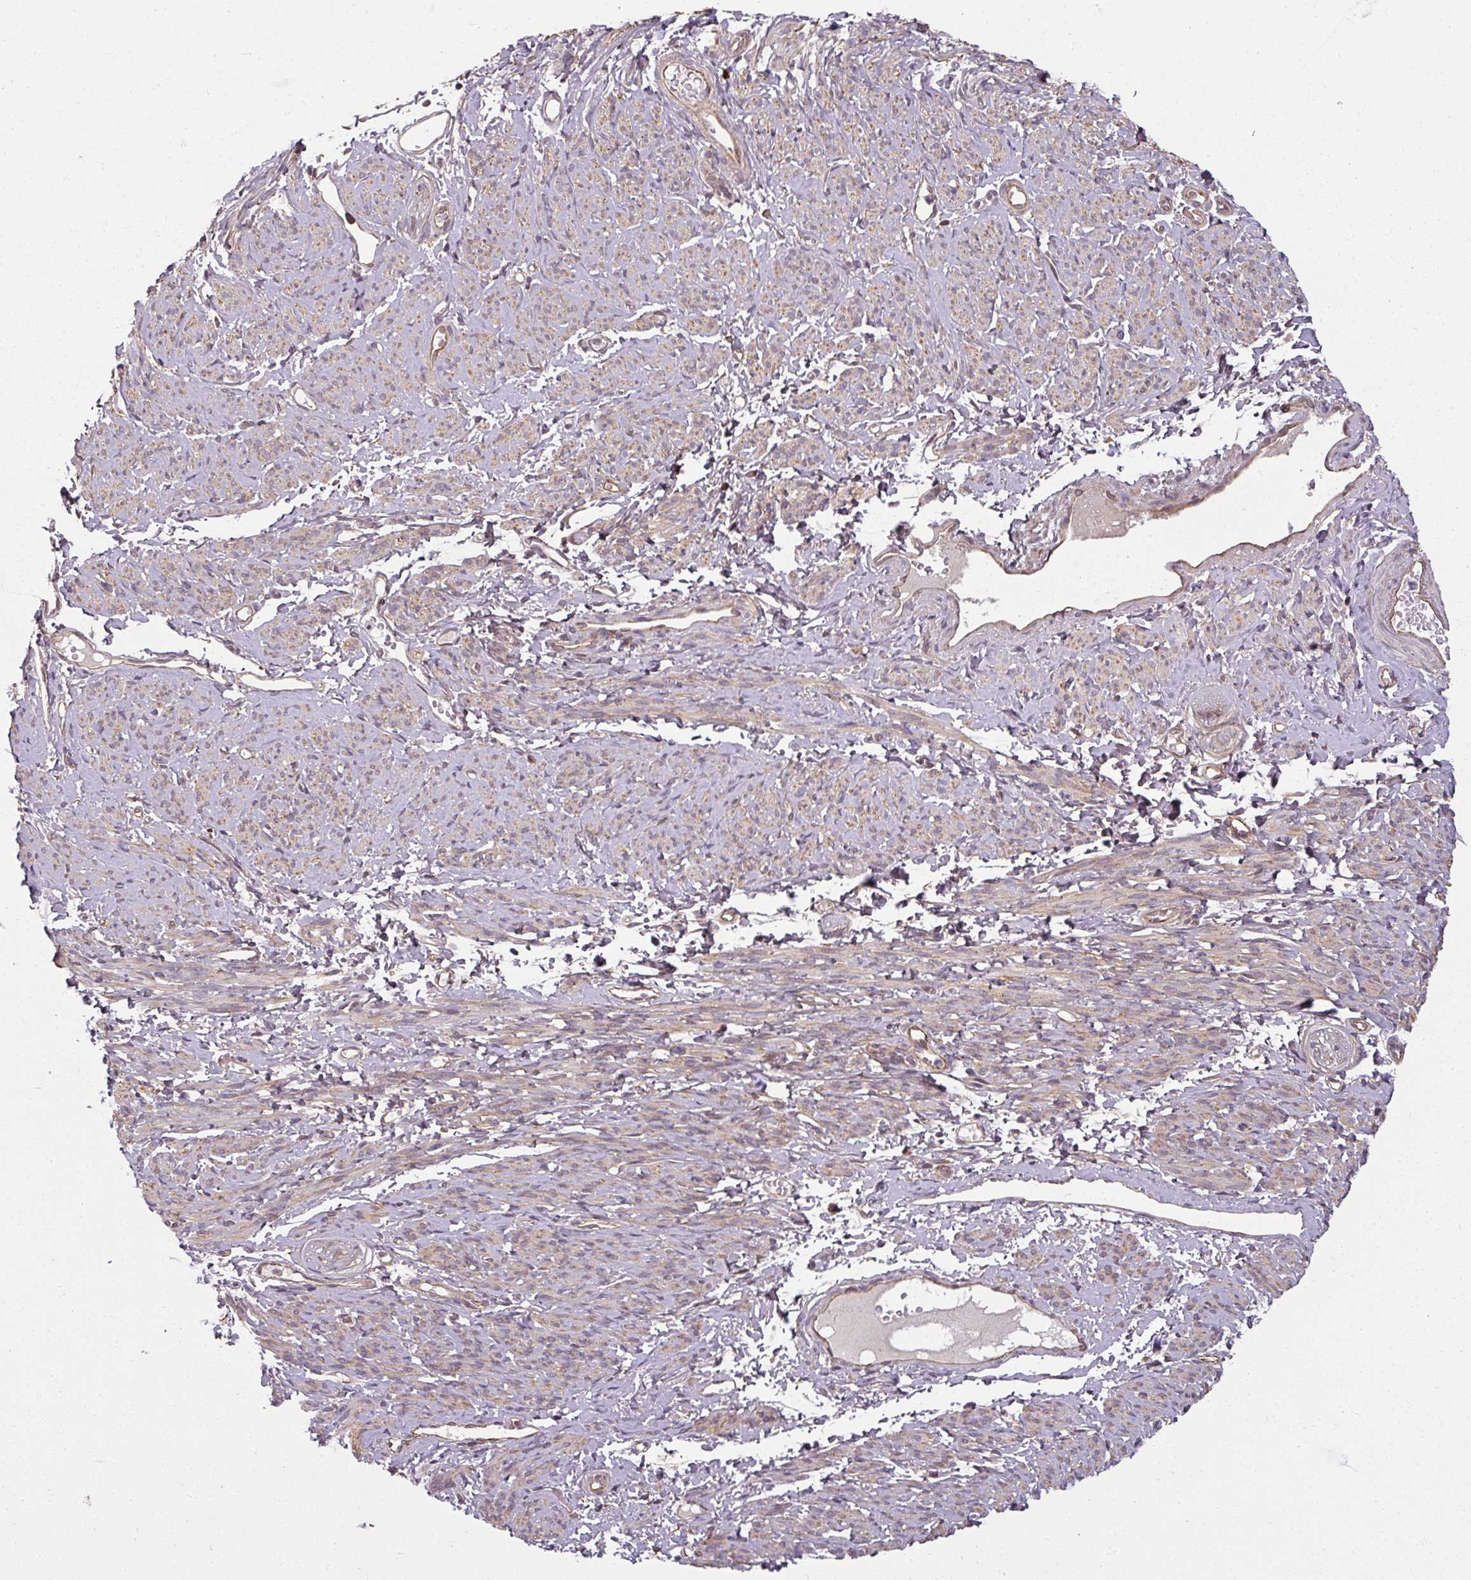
{"staining": {"intensity": "weak", "quantity": "25%-75%", "location": "cytoplasmic/membranous"}, "tissue": "smooth muscle", "cell_type": "Smooth muscle cells", "image_type": "normal", "snomed": [{"axis": "morphology", "description": "Normal tissue, NOS"}, {"axis": "topography", "description": "Smooth muscle"}], "caption": "This photomicrograph demonstrates immunohistochemistry staining of benign human smooth muscle, with low weak cytoplasmic/membranous staining in about 25%-75% of smooth muscle cells.", "gene": "DIMT1", "patient": {"sex": "female", "age": 65}}